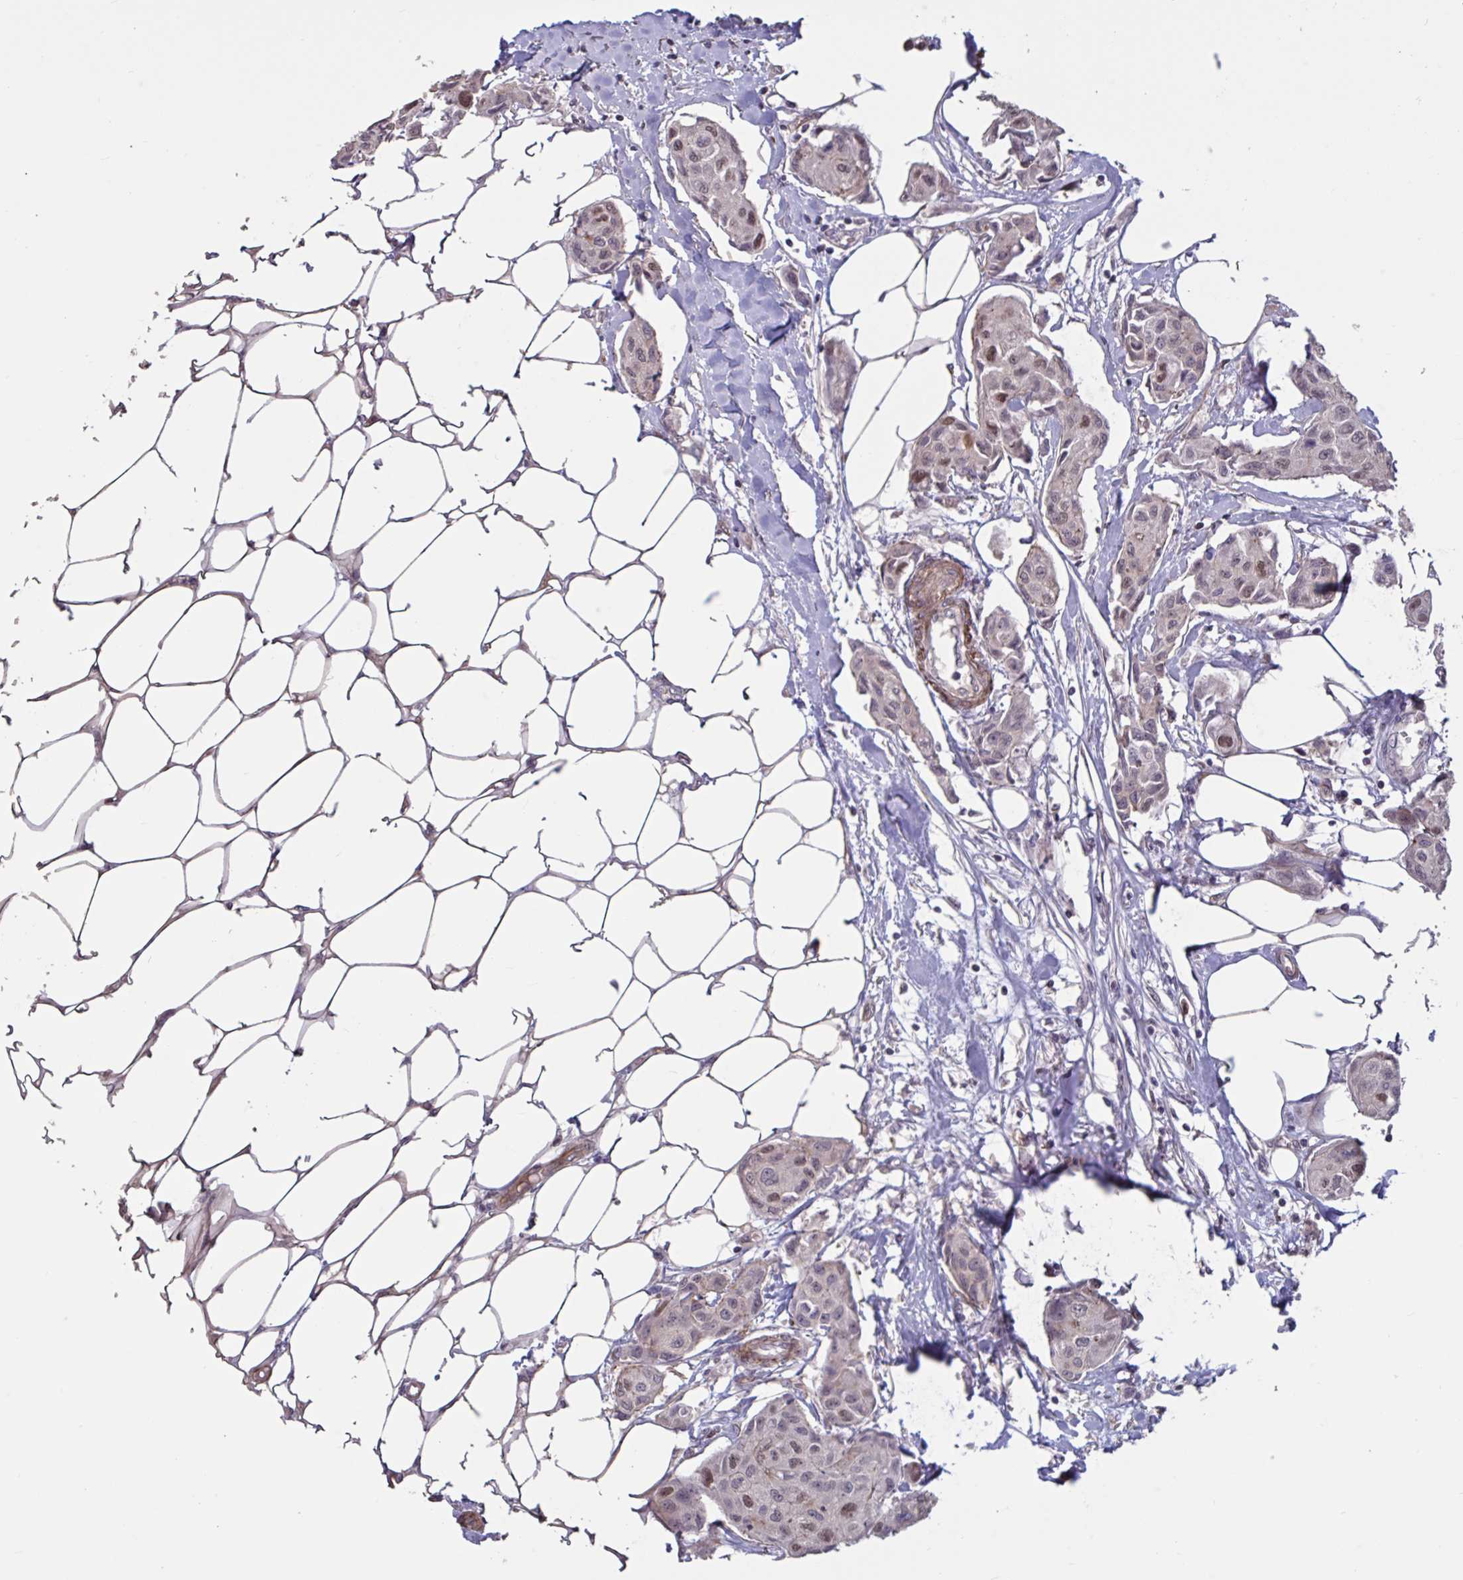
{"staining": {"intensity": "moderate", "quantity": "<25%", "location": "nuclear"}, "tissue": "breast cancer", "cell_type": "Tumor cells", "image_type": "cancer", "snomed": [{"axis": "morphology", "description": "Duct carcinoma"}, {"axis": "topography", "description": "Breast"}, {"axis": "topography", "description": "Lymph node"}], "caption": "Breast cancer (invasive ductal carcinoma) tissue exhibits moderate nuclear expression in about <25% of tumor cells", "gene": "IPO5", "patient": {"sex": "female", "age": 80}}